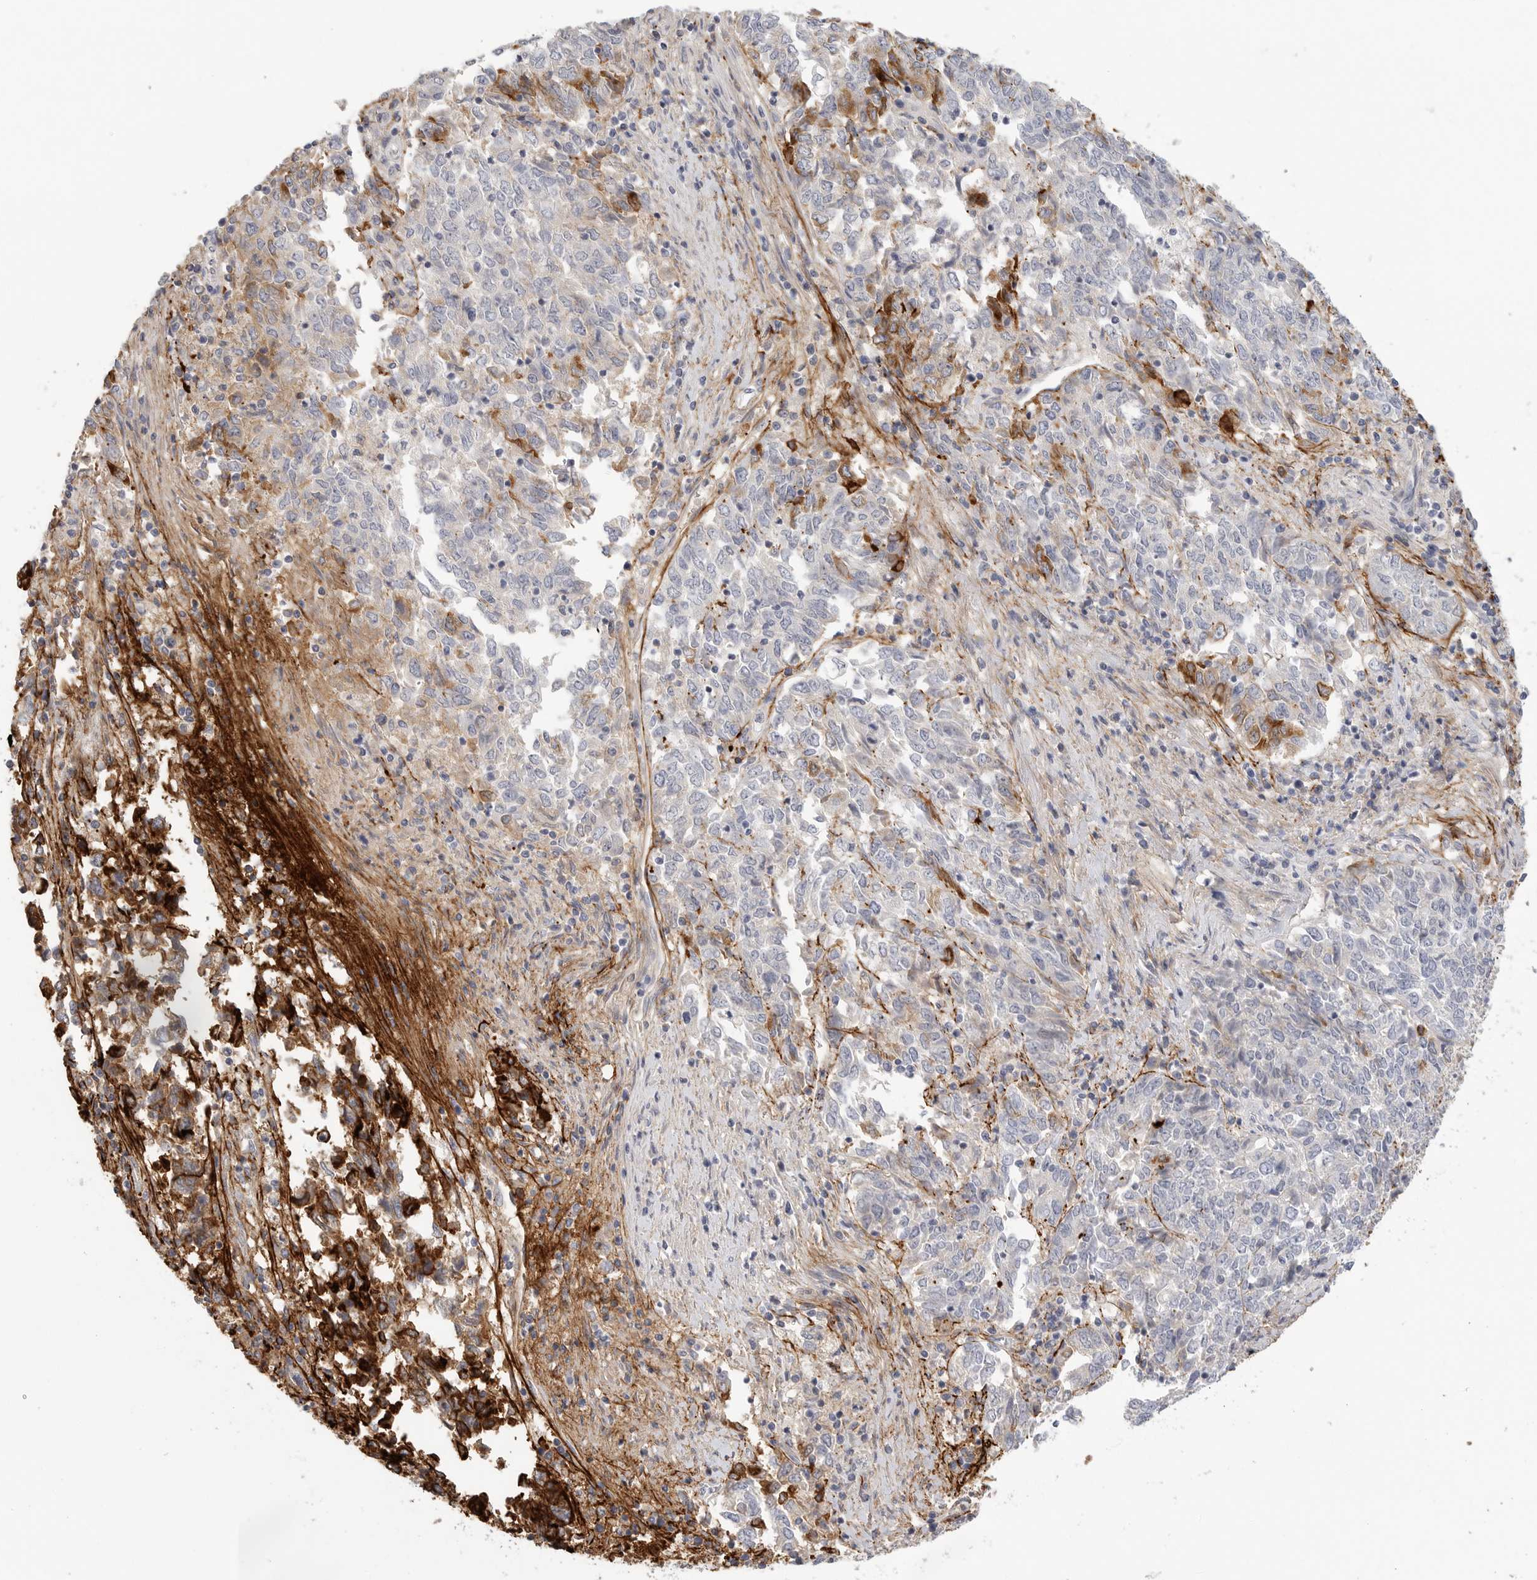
{"staining": {"intensity": "negative", "quantity": "none", "location": "none"}, "tissue": "endometrial cancer", "cell_type": "Tumor cells", "image_type": "cancer", "snomed": [{"axis": "morphology", "description": "Adenocarcinoma, NOS"}, {"axis": "topography", "description": "Endometrium"}], "caption": "DAB (3,3'-diaminobenzidine) immunohistochemical staining of endometrial cancer shows no significant expression in tumor cells. Brightfield microscopy of IHC stained with DAB (brown) and hematoxylin (blue), captured at high magnification.", "gene": "FBN2", "patient": {"sex": "female", "age": 80}}